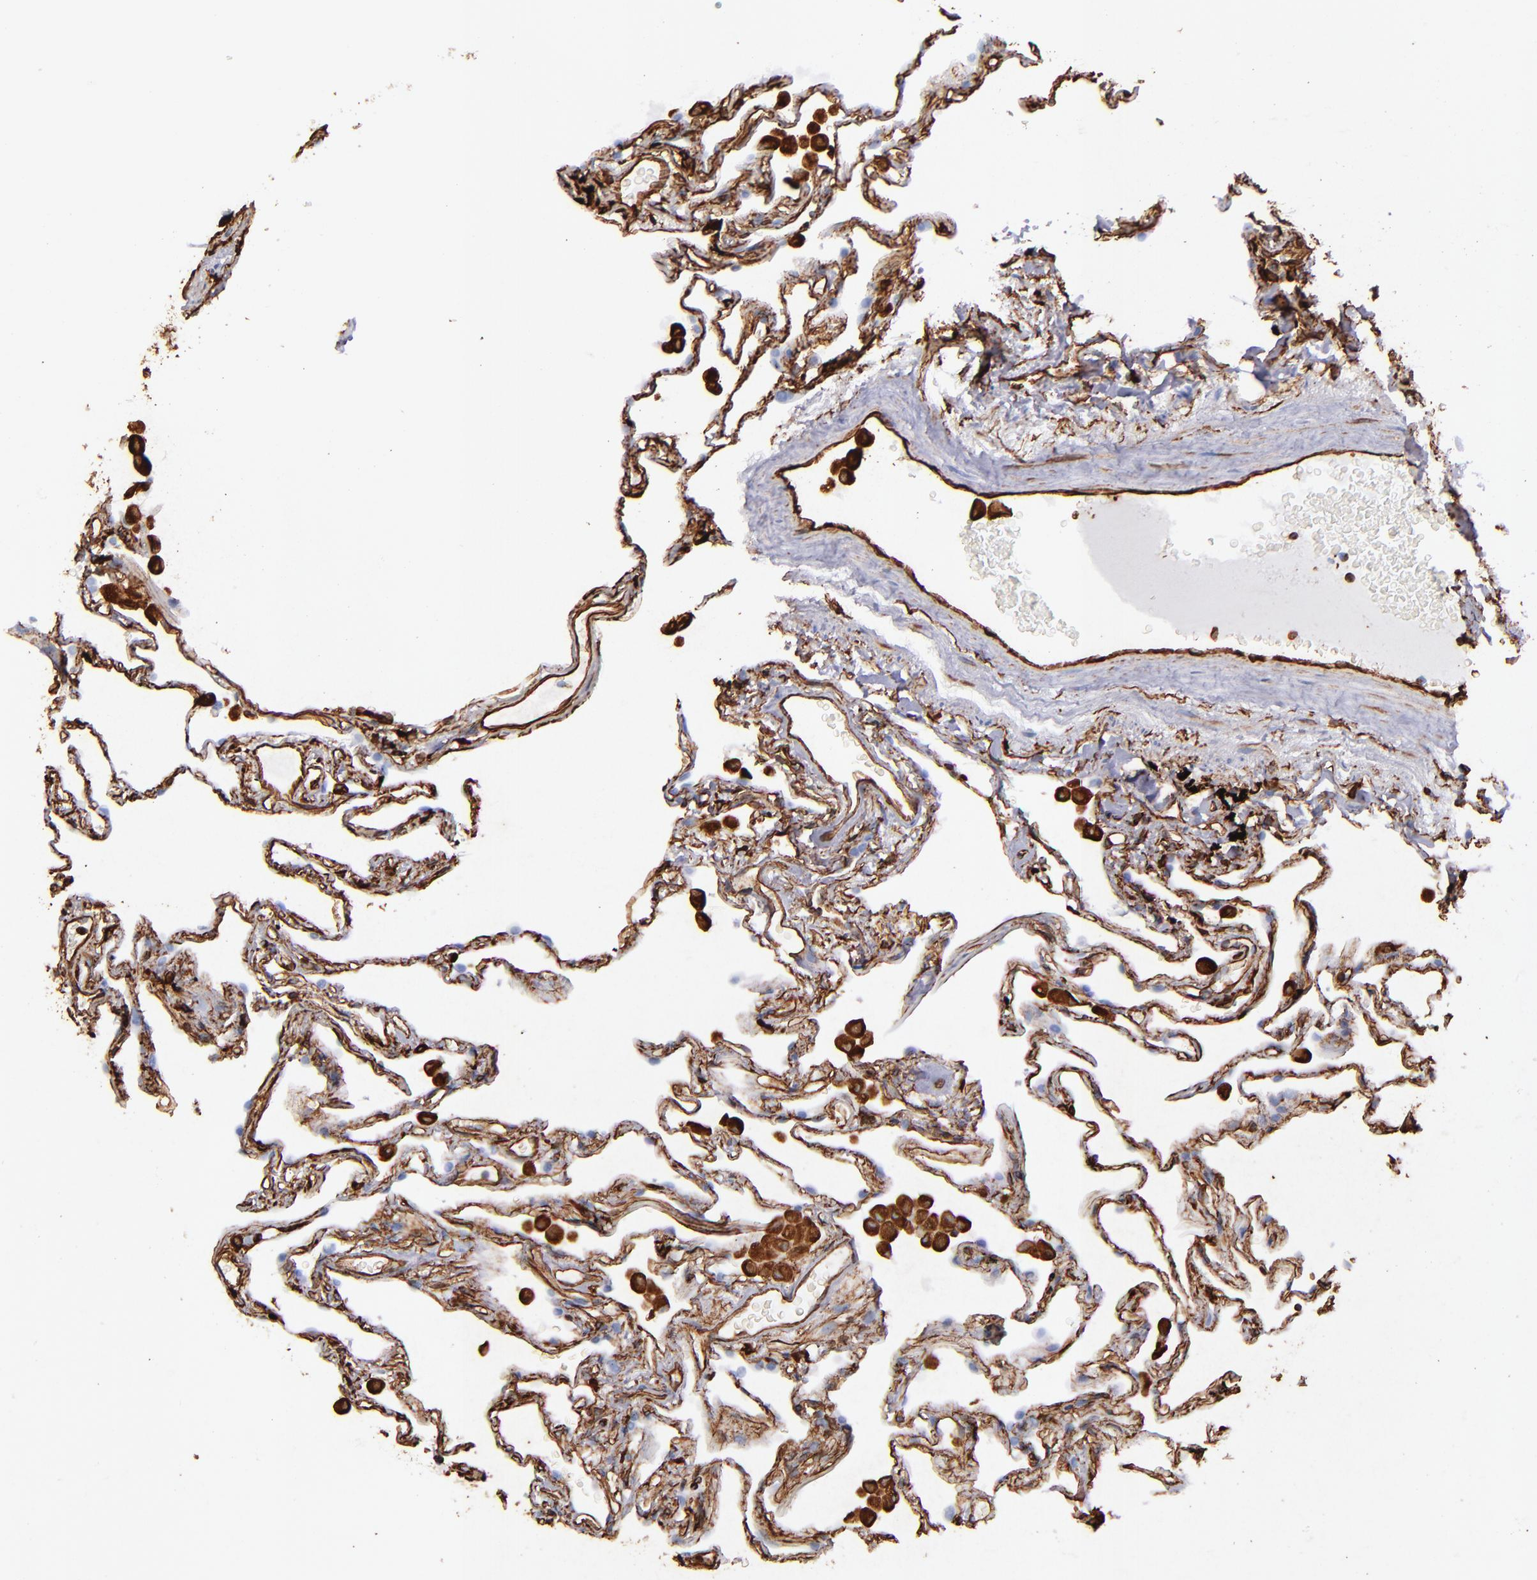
{"staining": {"intensity": "strong", "quantity": ">75%", "location": "cytoplasmic/membranous"}, "tissue": "lung", "cell_type": "Alveolar cells", "image_type": "normal", "snomed": [{"axis": "morphology", "description": "Normal tissue, NOS"}, {"axis": "morphology", "description": "Inflammation, NOS"}, {"axis": "topography", "description": "Lung"}], "caption": "Alveolar cells reveal high levels of strong cytoplasmic/membranous staining in approximately >75% of cells in unremarkable lung.", "gene": "VIM", "patient": {"sex": "male", "age": 69}}